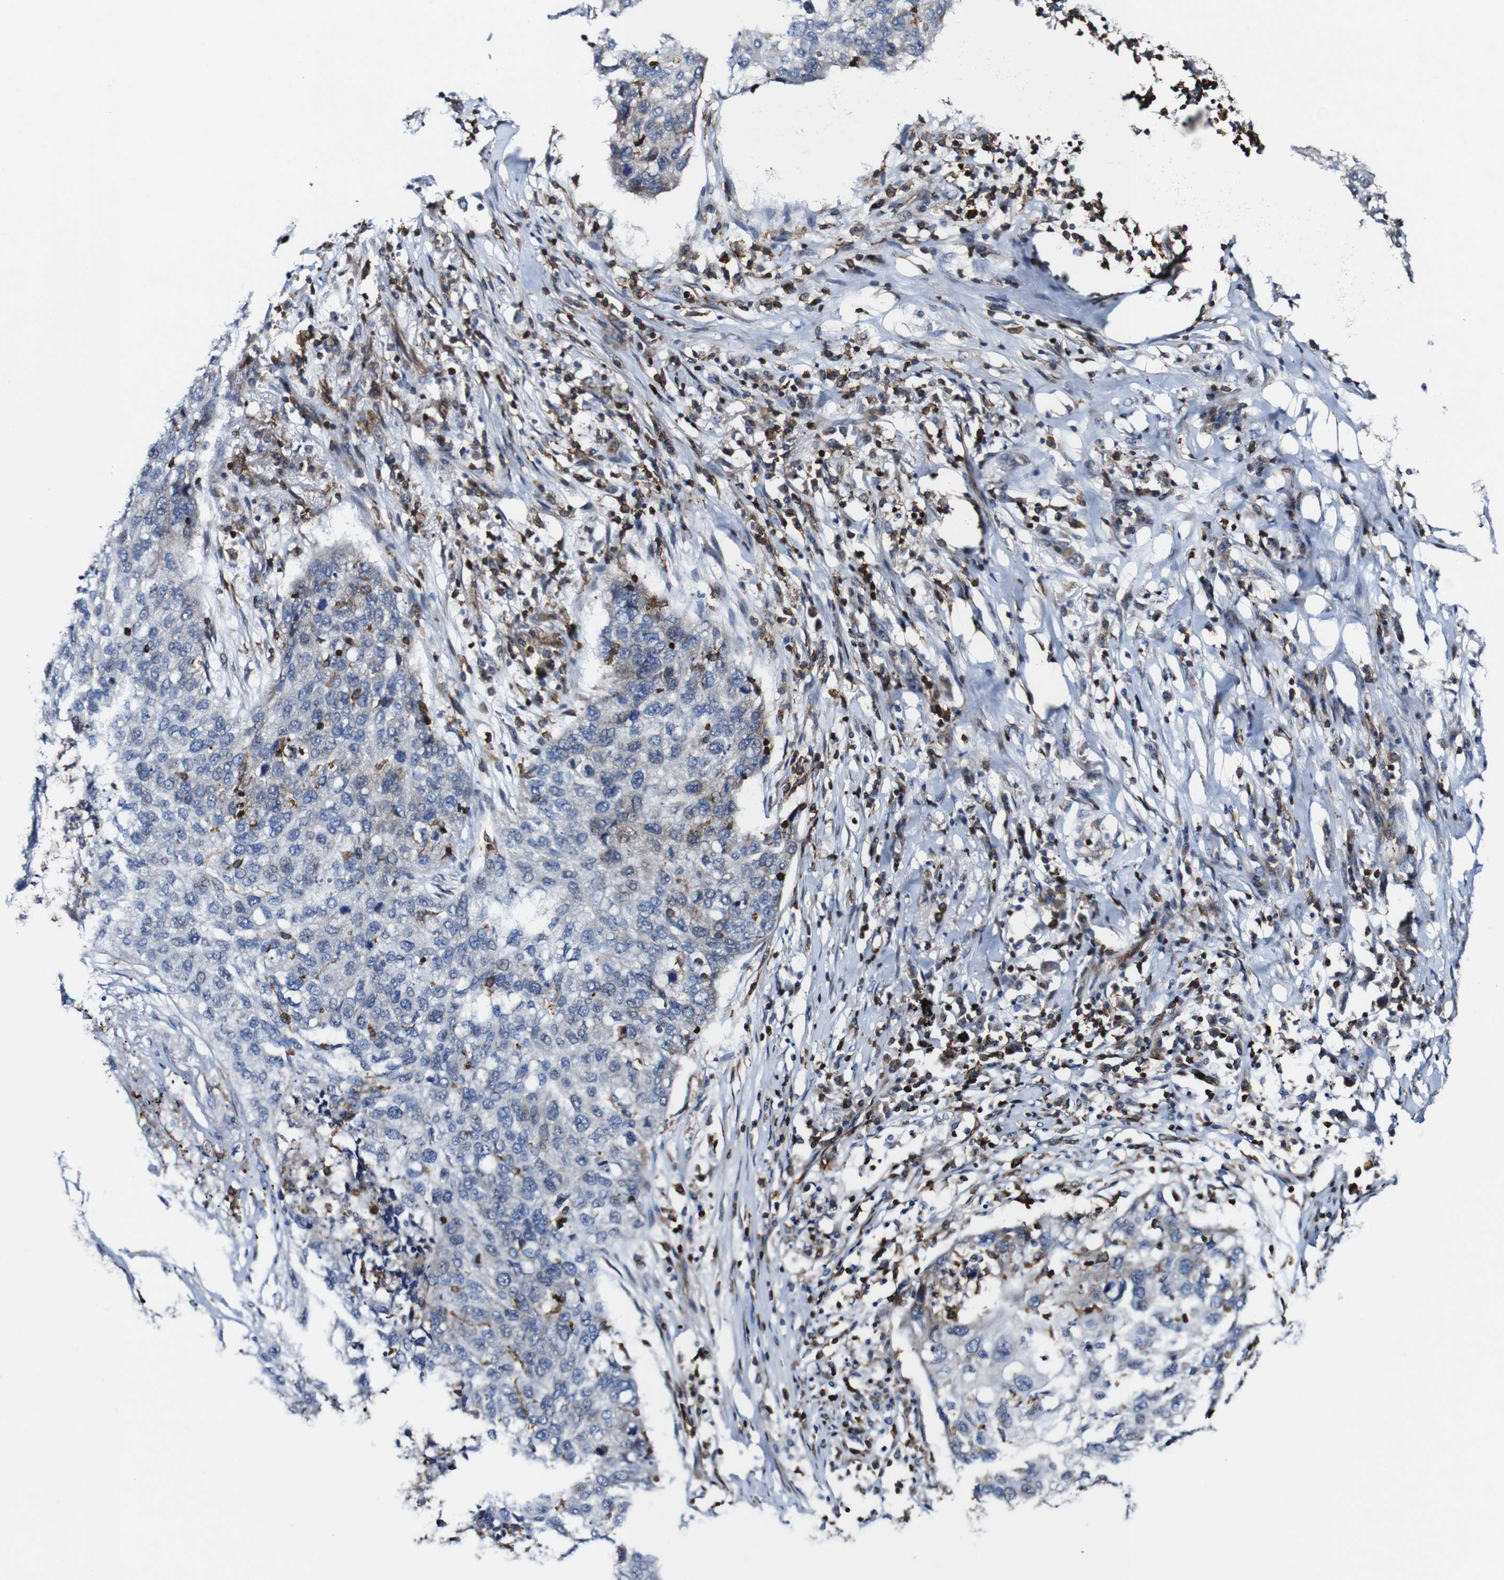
{"staining": {"intensity": "negative", "quantity": "none", "location": "none"}, "tissue": "lung cancer", "cell_type": "Tumor cells", "image_type": "cancer", "snomed": [{"axis": "morphology", "description": "Squamous cell carcinoma, NOS"}, {"axis": "topography", "description": "Lung"}], "caption": "High power microscopy photomicrograph of an immunohistochemistry photomicrograph of lung cancer (squamous cell carcinoma), revealing no significant expression in tumor cells.", "gene": "JAK2", "patient": {"sex": "female", "age": 63}}